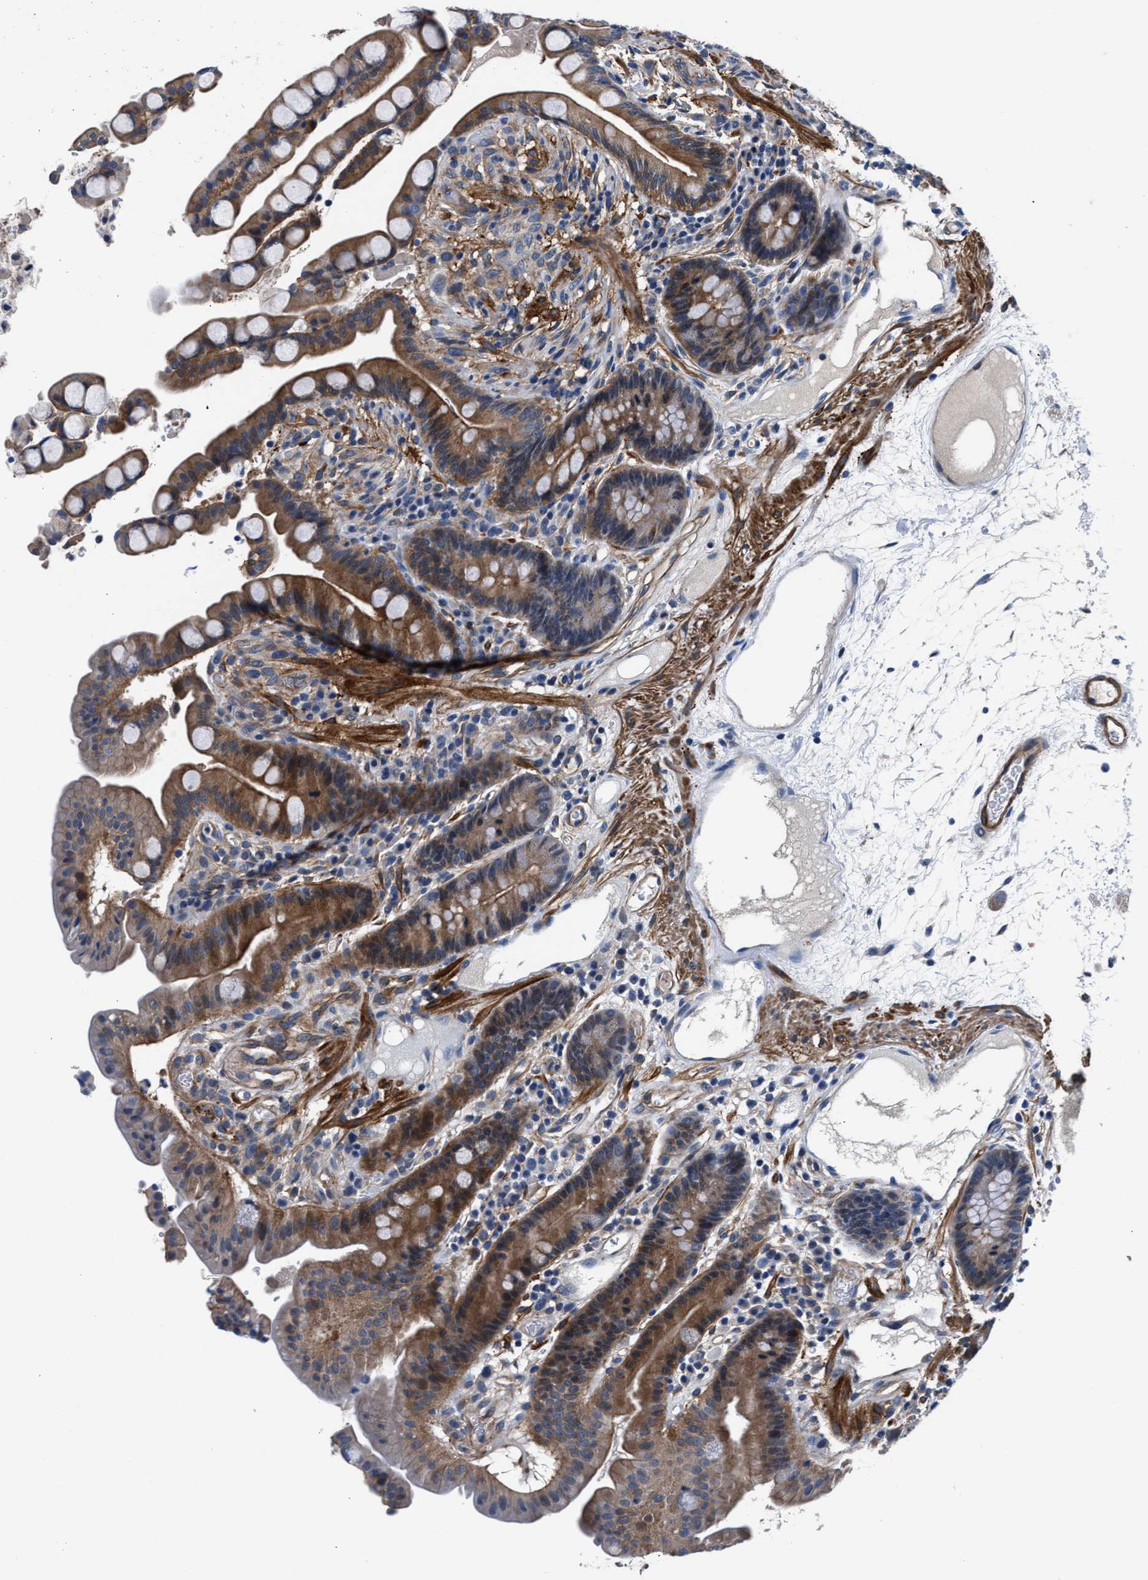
{"staining": {"intensity": "moderate", "quantity": ">75%", "location": "cytoplasmic/membranous"}, "tissue": "colon", "cell_type": "Endothelial cells", "image_type": "normal", "snomed": [{"axis": "morphology", "description": "Normal tissue, NOS"}, {"axis": "topography", "description": "Colon"}], "caption": "Immunohistochemical staining of unremarkable colon shows >75% levels of moderate cytoplasmic/membranous protein staining in approximately >75% of endothelial cells.", "gene": "PARG", "patient": {"sex": "male", "age": 73}}